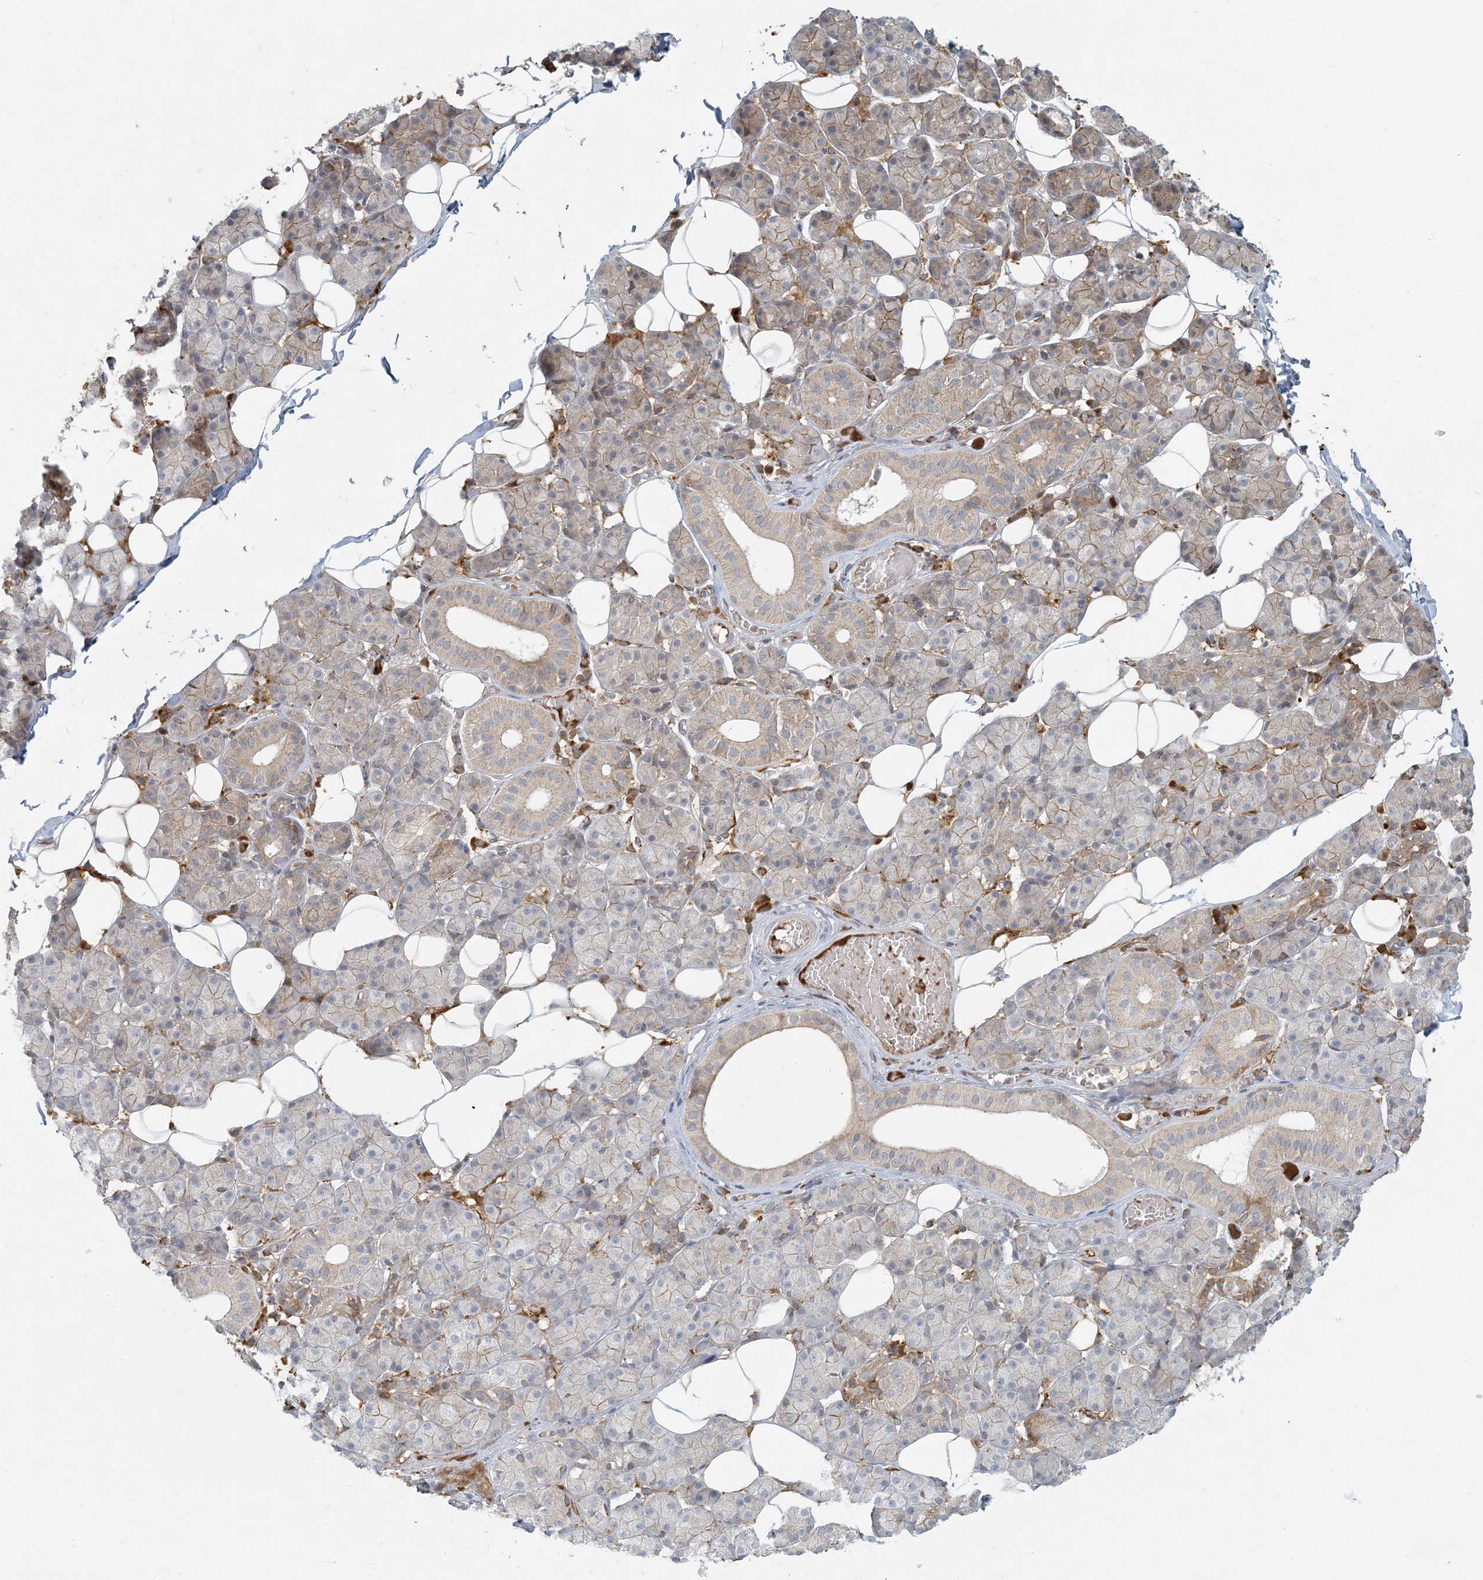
{"staining": {"intensity": "moderate", "quantity": "25%-75%", "location": "cytoplasmic/membranous"}, "tissue": "salivary gland", "cell_type": "Glandular cells", "image_type": "normal", "snomed": [{"axis": "morphology", "description": "Normal tissue, NOS"}, {"axis": "topography", "description": "Salivary gland"}], "caption": "Immunohistochemical staining of normal salivary gland reveals 25%-75% levels of moderate cytoplasmic/membranous protein positivity in about 25%-75% of glandular cells. (brown staining indicates protein expression, while blue staining denotes nuclei).", "gene": "HACL1", "patient": {"sex": "female", "age": 33}}